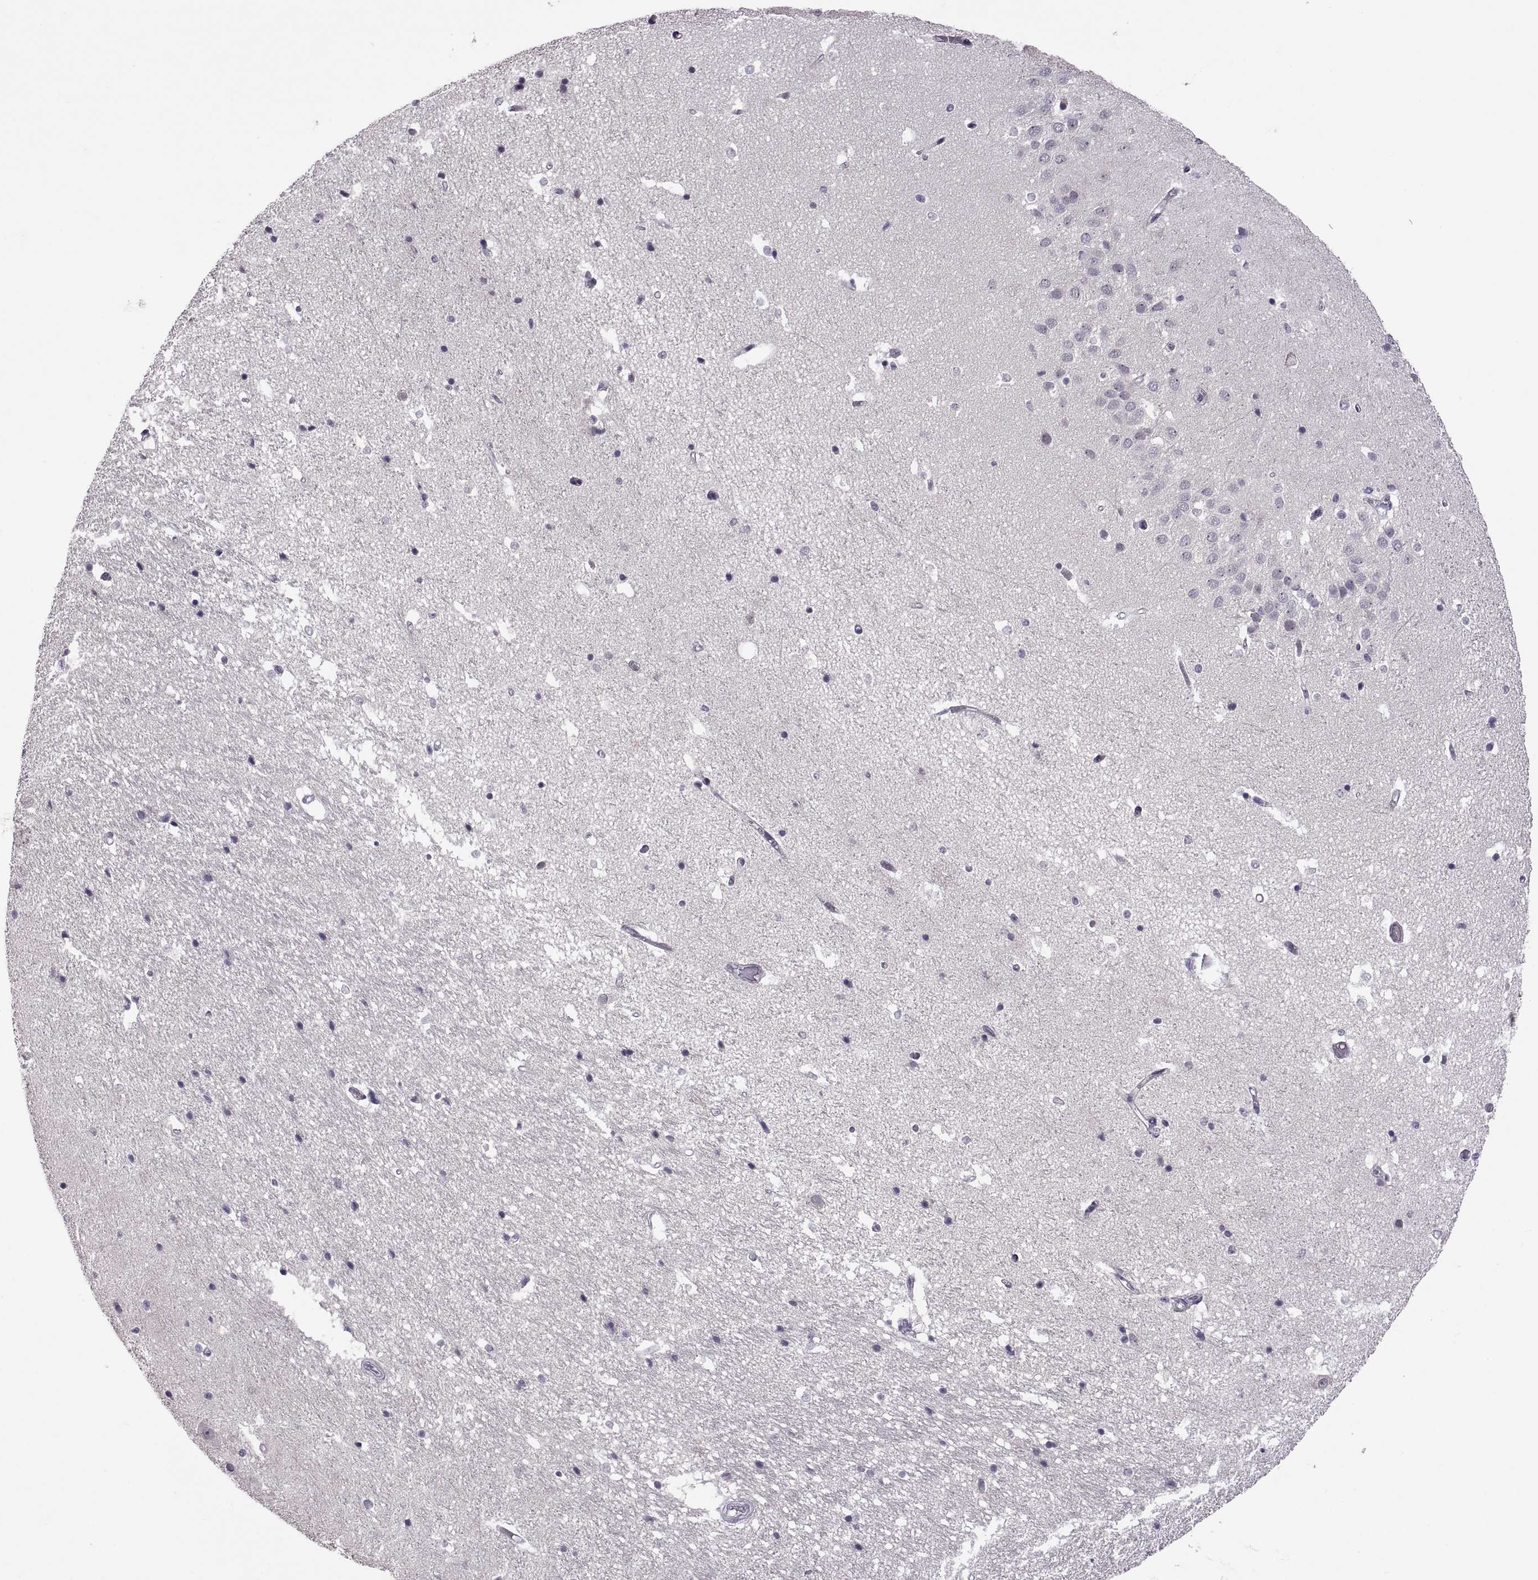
{"staining": {"intensity": "negative", "quantity": "none", "location": "none"}, "tissue": "hippocampus", "cell_type": "Glial cells", "image_type": "normal", "snomed": [{"axis": "morphology", "description": "Normal tissue, NOS"}, {"axis": "topography", "description": "Hippocampus"}], "caption": "Photomicrograph shows no protein expression in glial cells of normal hippocampus.", "gene": "NEK2", "patient": {"sex": "male", "age": 44}}